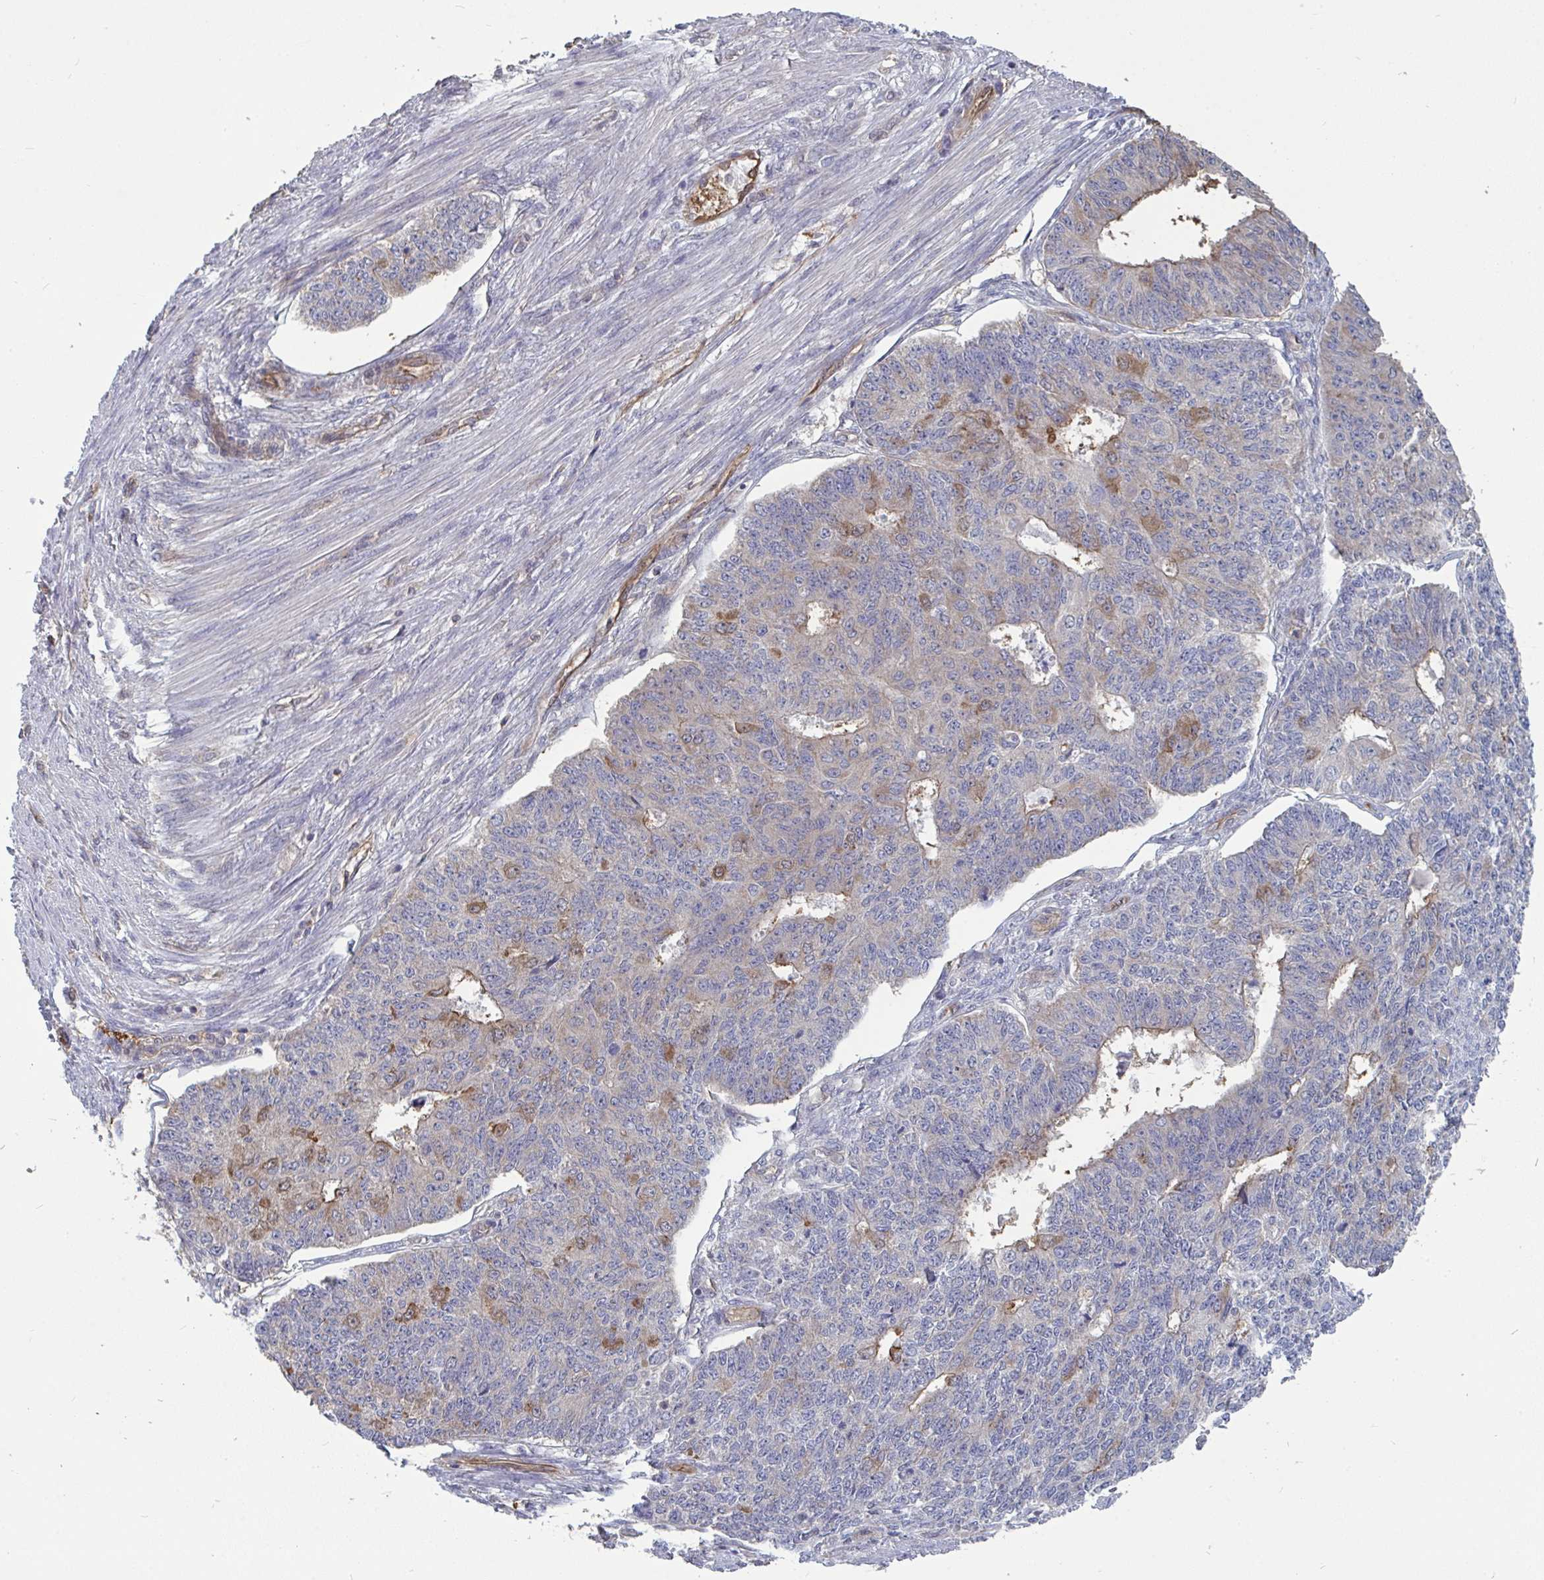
{"staining": {"intensity": "weak", "quantity": "<25%", "location": "cytoplasmic/membranous"}, "tissue": "endometrial cancer", "cell_type": "Tumor cells", "image_type": "cancer", "snomed": [{"axis": "morphology", "description": "Adenocarcinoma, NOS"}, {"axis": "topography", "description": "Endometrium"}], "caption": "The immunohistochemistry photomicrograph has no significant expression in tumor cells of endometrial adenocarcinoma tissue. Nuclei are stained in blue.", "gene": "ISCU", "patient": {"sex": "female", "age": 32}}